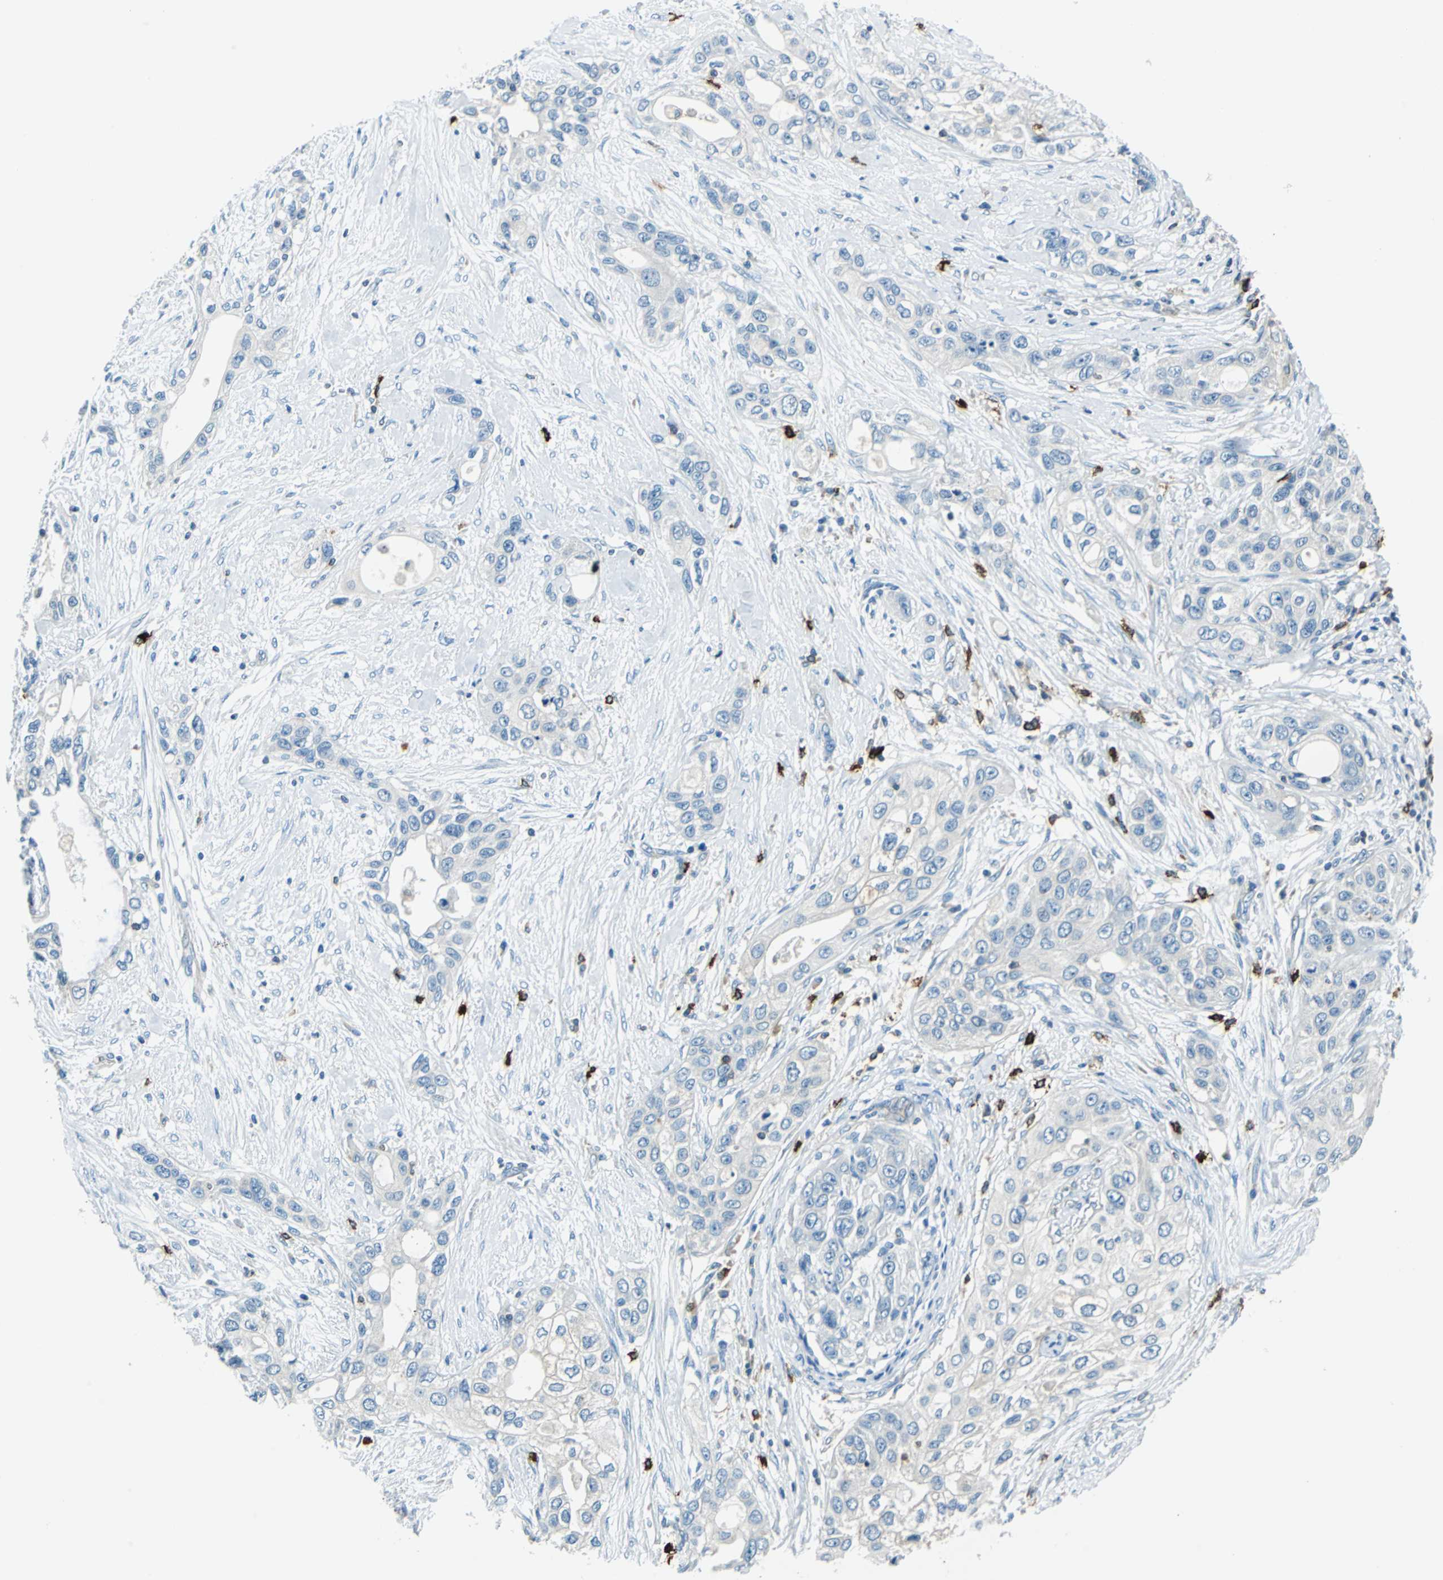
{"staining": {"intensity": "negative", "quantity": "none", "location": "none"}, "tissue": "pancreatic cancer", "cell_type": "Tumor cells", "image_type": "cancer", "snomed": [{"axis": "morphology", "description": "Adenocarcinoma, NOS"}, {"axis": "topography", "description": "Pancreas"}], "caption": "Photomicrograph shows no significant protein positivity in tumor cells of adenocarcinoma (pancreatic). Nuclei are stained in blue.", "gene": "CPA3", "patient": {"sex": "female", "age": 70}}